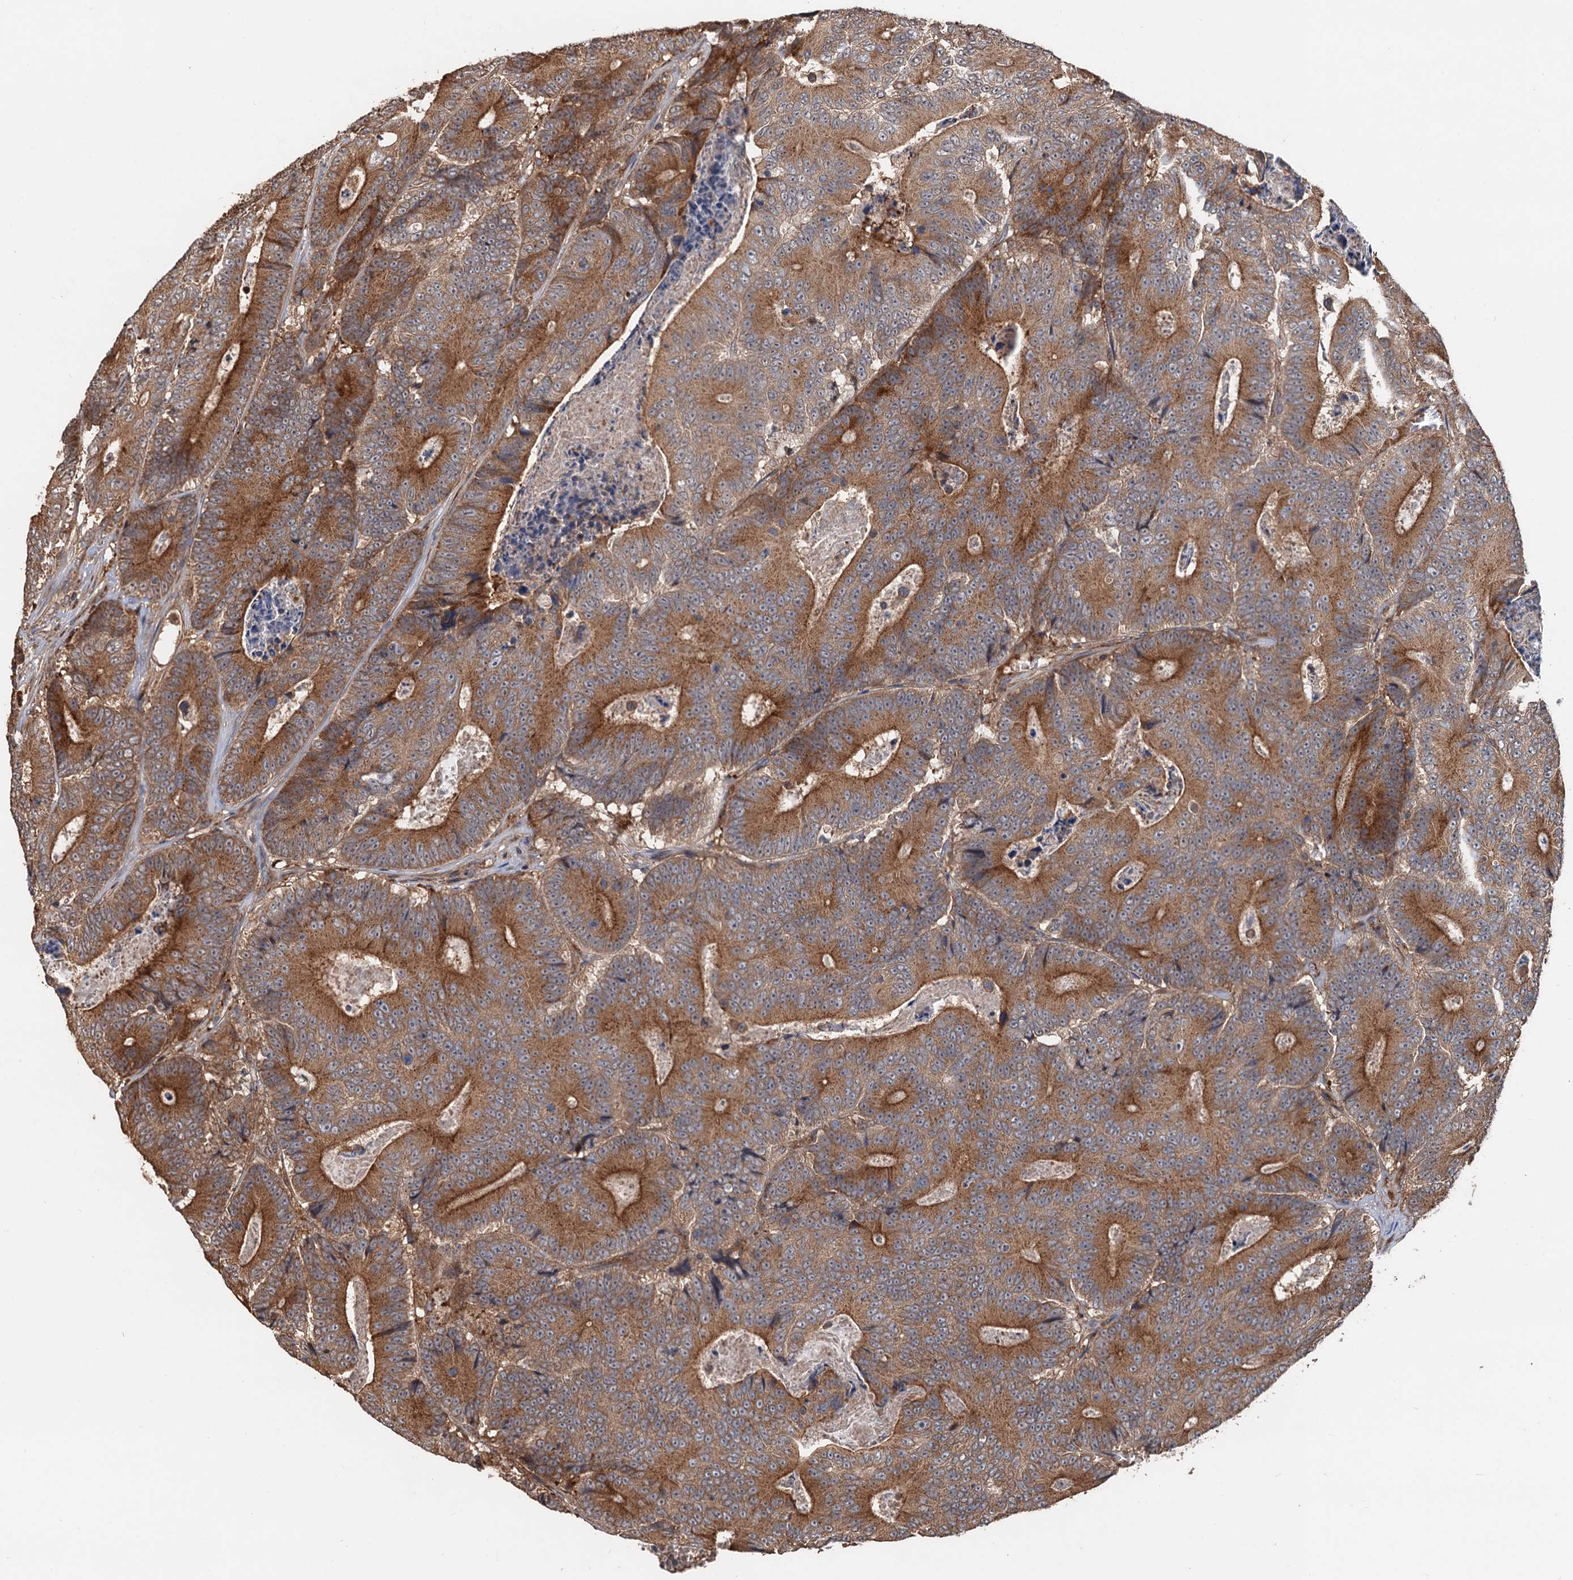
{"staining": {"intensity": "strong", "quantity": ">75%", "location": "cytoplasmic/membranous"}, "tissue": "colorectal cancer", "cell_type": "Tumor cells", "image_type": "cancer", "snomed": [{"axis": "morphology", "description": "Adenocarcinoma, NOS"}, {"axis": "topography", "description": "Colon"}], "caption": "Protein staining of colorectal cancer tissue displays strong cytoplasmic/membranous staining in about >75% of tumor cells.", "gene": "DEXI", "patient": {"sex": "male", "age": 83}}